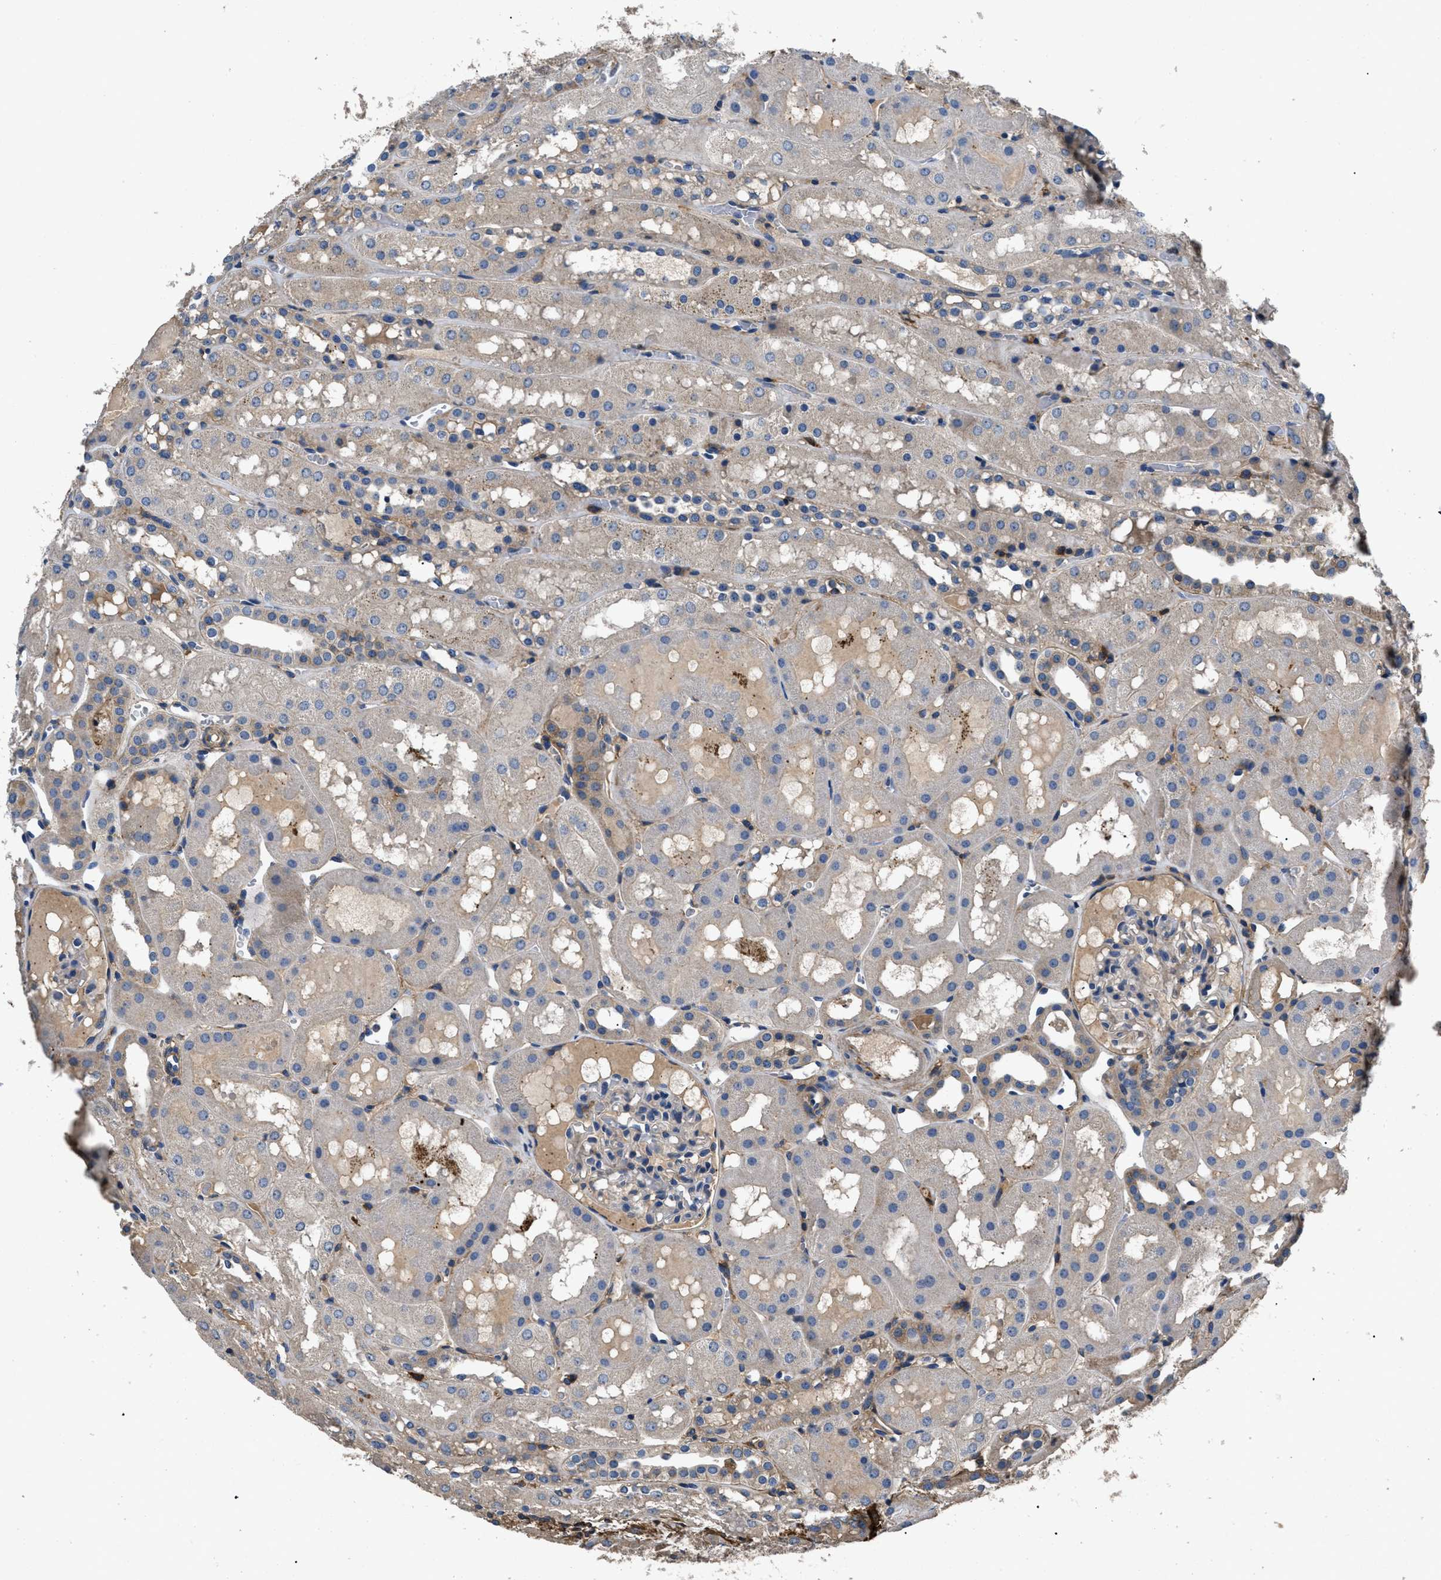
{"staining": {"intensity": "negative", "quantity": "none", "location": "none"}, "tissue": "kidney", "cell_type": "Cells in glomeruli", "image_type": "normal", "snomed": [{"axis": "morphology", "description": "Normal tissue, NOS"}, {"axis": "topography", "description": "Kidney"}, {"axis": "topography", "description": "Urinary bladder"}], "caption": "A histopathology image of human kidney is negative for staining in cells in glomeruli.", "gene": "CD276", "patient": {"sex": "male", "age": 16}}